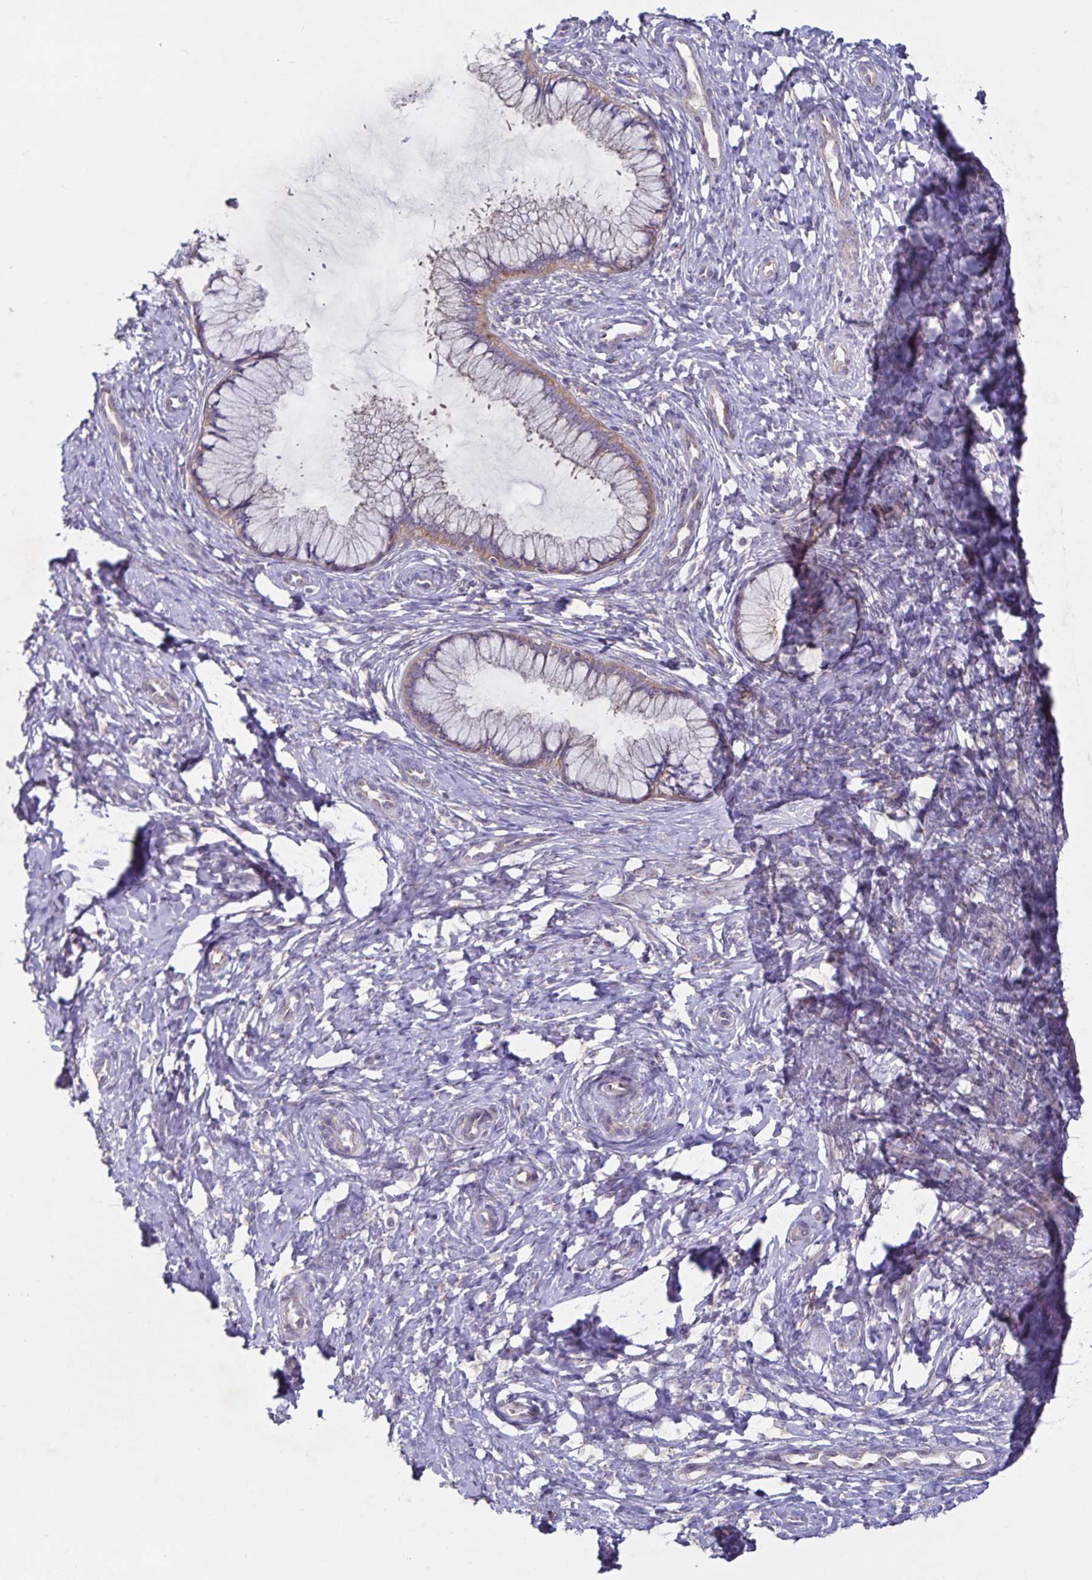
{"staining": {"intensity": "weak", "quantity": ">75%", "location": "cytoplasmic/membranous"}, "tissue": "cervix", "cell_type": "Glandular cells", "image_type": "normal", "snomed": [{"axis": "morphology", "description": "Normal tissue, NOS"}, {"axis": "topography", "description": "Cervix"}], "caption": "The photomicrograph demonstrates staining of benign cervix, revealing weak cytoplasmic/membranous protein expression (brown color) within glandular cells.", "gene": "FAM120A", "patient": {"sex": "female", "age": 37}}